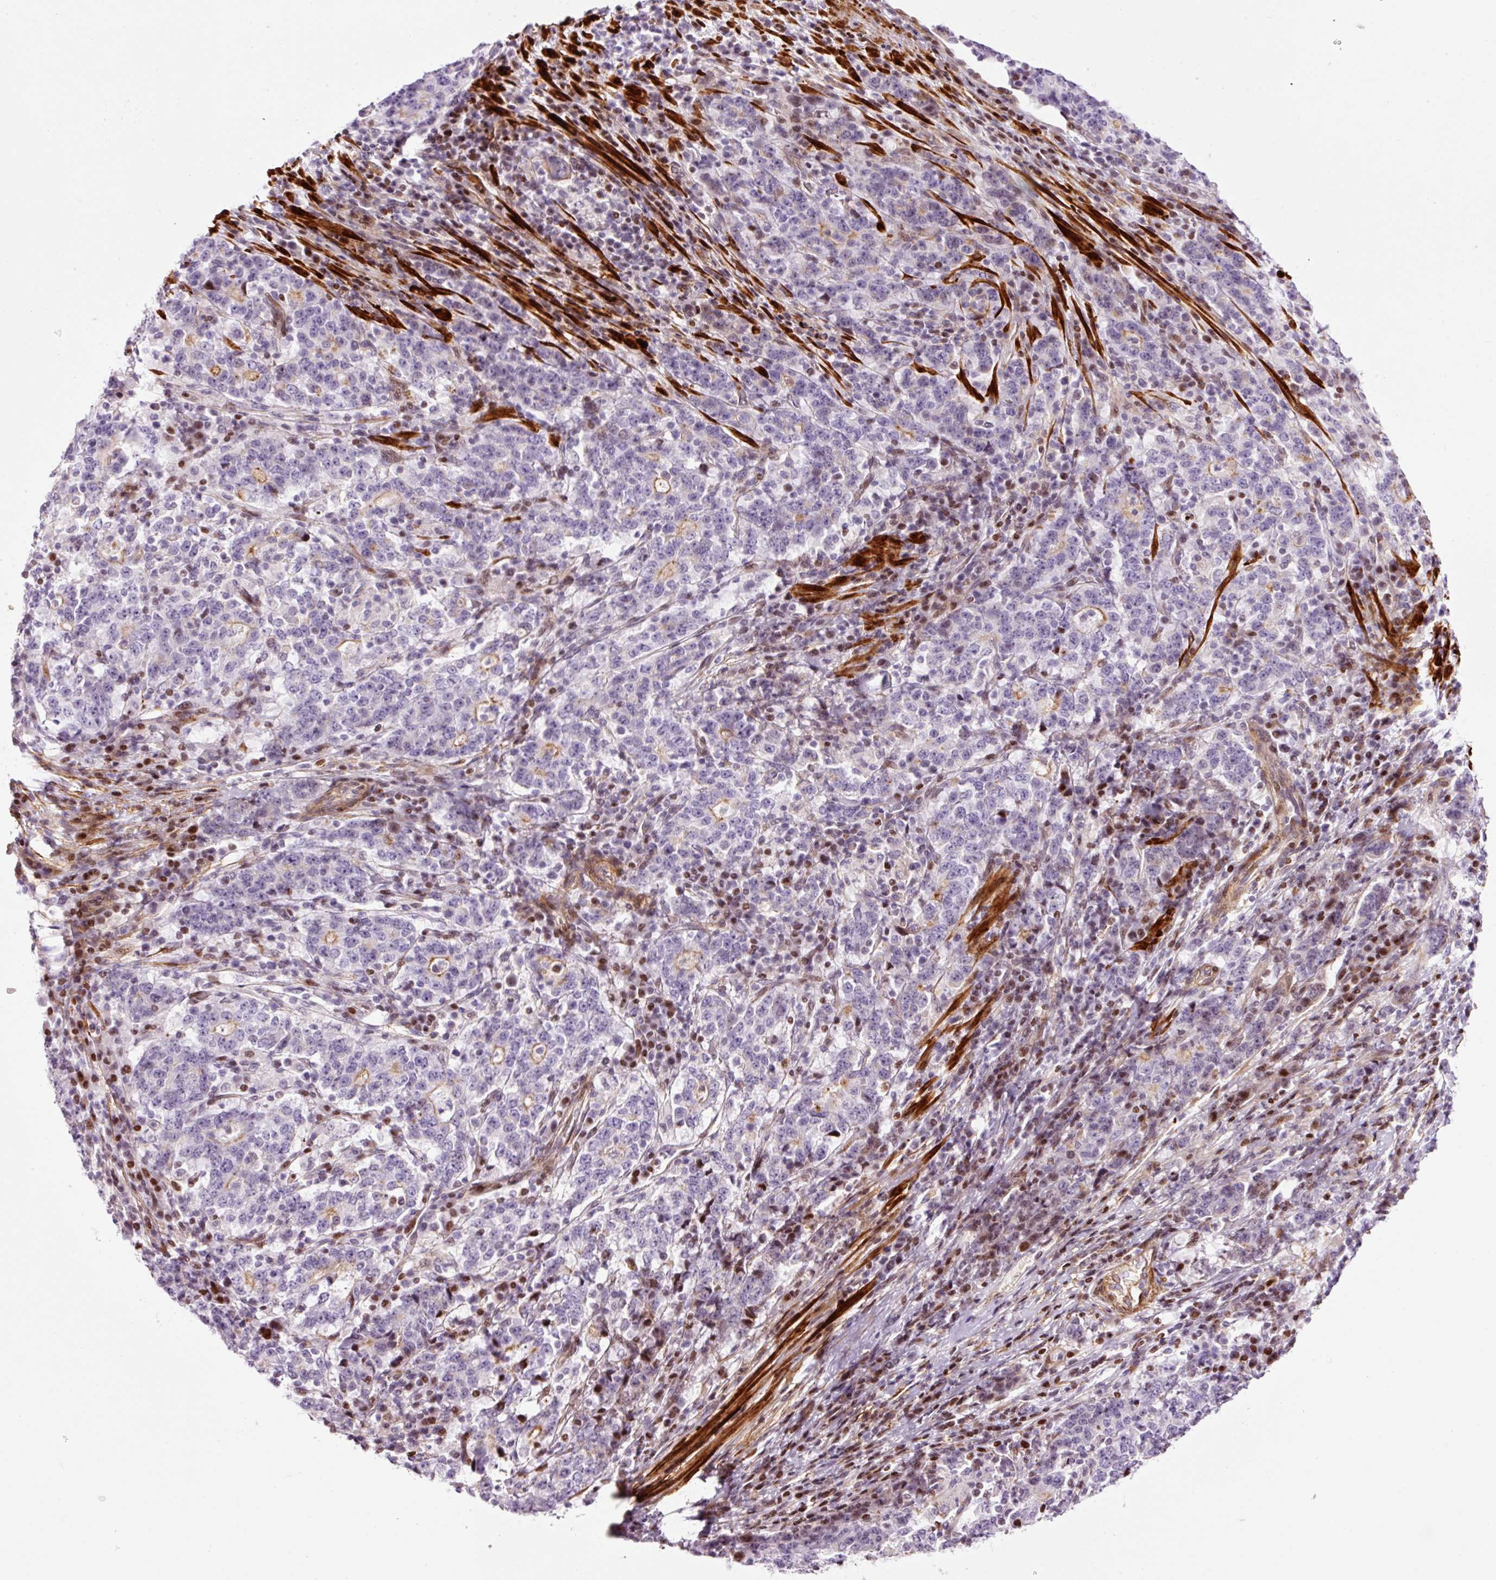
{"staining": {"intensity": "negative", "quantity": "none", "location": "none"}, "tissue": "stomach cancer", "cell_type": "Tumor cells", "image_type": "cancer", "snomed": [{"axis": "morphology", "description": "Adenocarcinoma, NOS"}, {"axis": "topography", "description": "Stomach"}], "caption": "Immunohistochemistry of human stomach cancer exhibits no positivity in tumor cells.", "gene": "ANKRD20A1", "patient": {"sex": "male", "age": 59}}